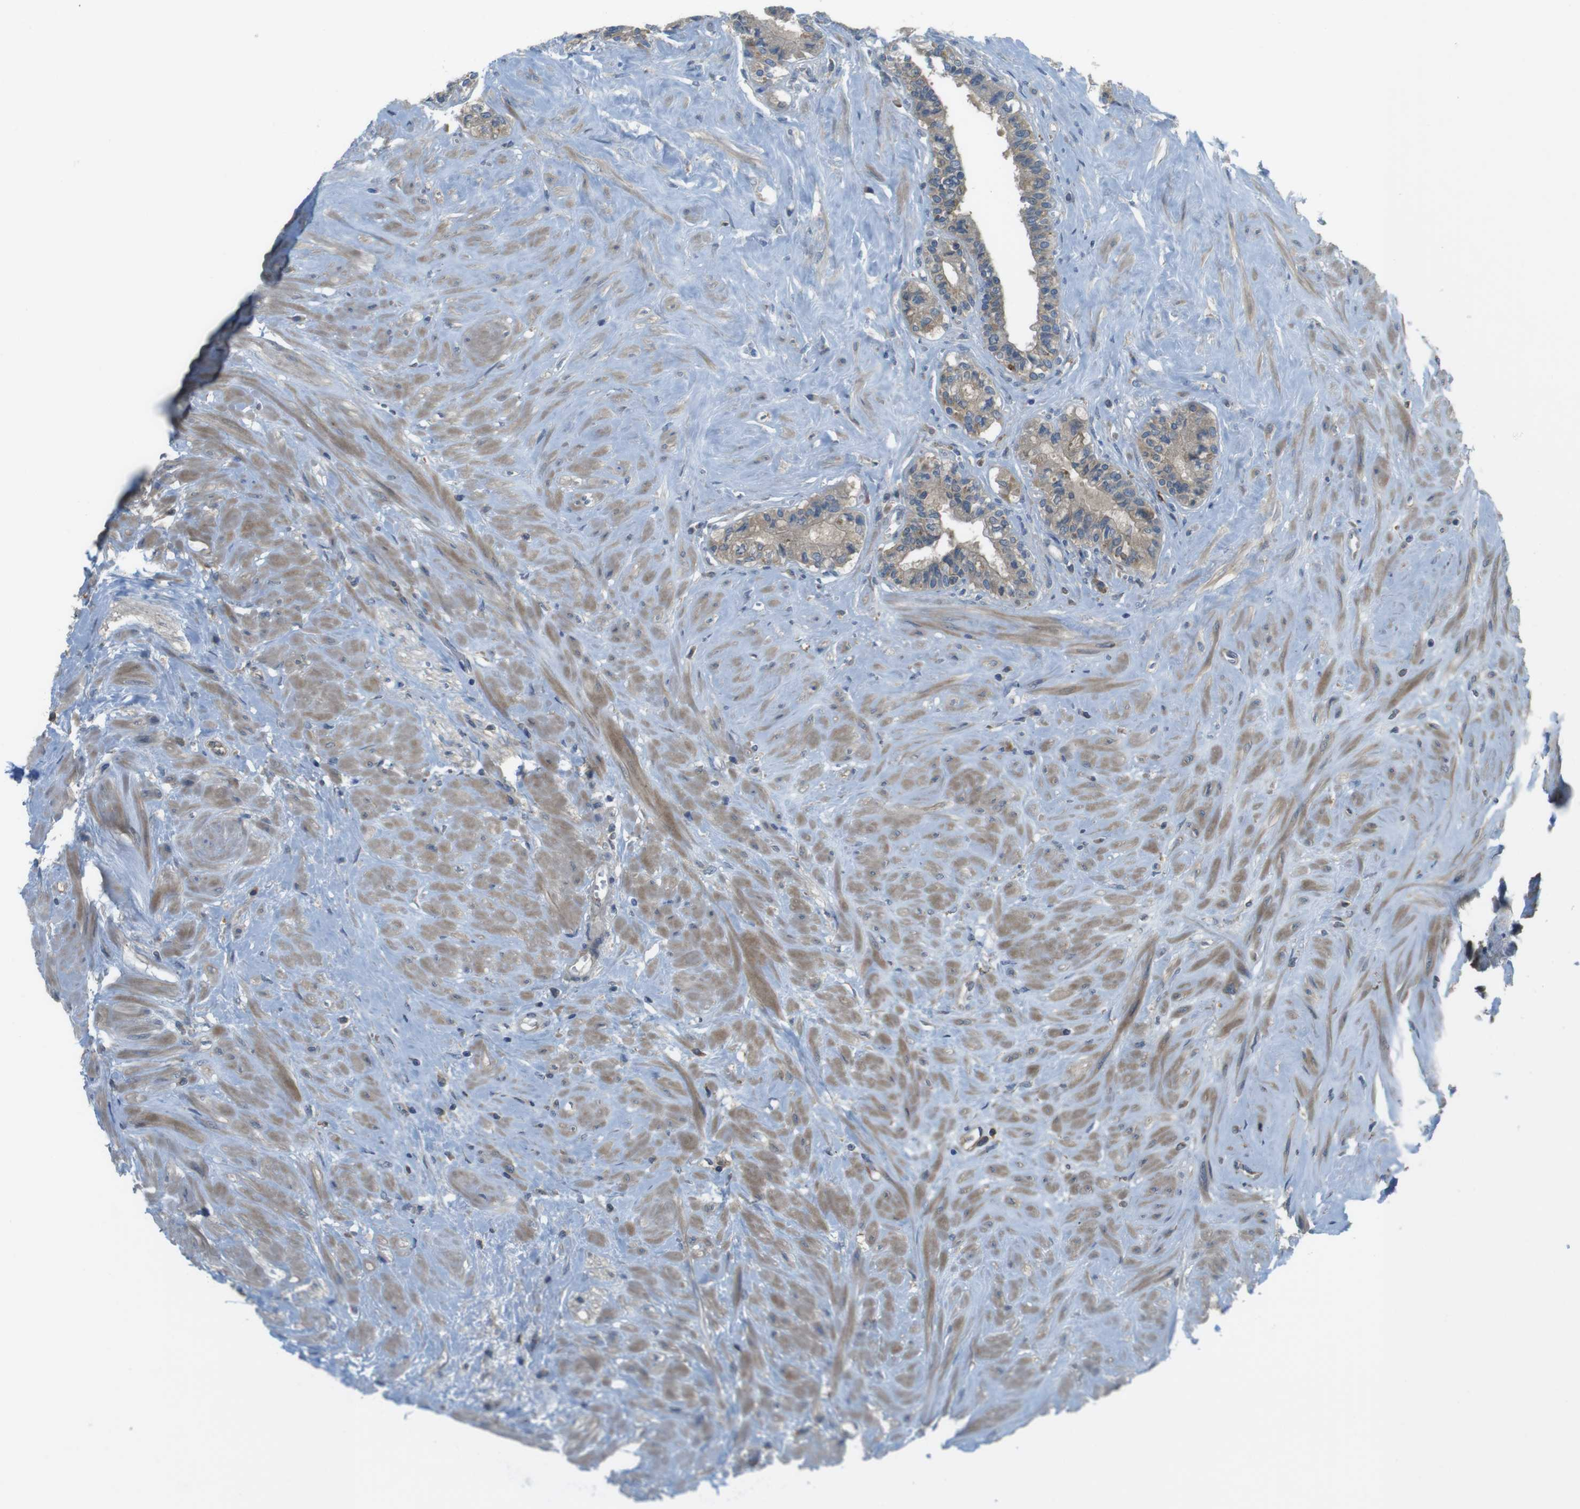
{"staining": {"intensity": "moderate", "quantity": ">75%", "location": "cytoplasmic/membranous"}, "tissue": "seminal vesicle", "cell_type": "Glandular cells", "image_type": "normal", "snomed": [{"axis": "morphology", "description": "Normal tissue, NOS"}, {"axis": "topography", "description": "Seminal veicle"}], "caption": "Protein expression analysis of benign seminal vesicle demonstrates moderate cytoplasmic/membranous staining in about >75% of glandular cells.", "gene": "MTHFD1L", "patient": {"sex": "male", "age": 63}}